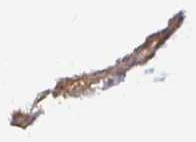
{"staining": {"intensity": "moderate", "quantity": "25%-75%", "location": "cytoplasmic/membranous"}, "tissue": "oral mucosa", "cell_type": "Squamous epithelial cells", "image_type": "normal", "snomed": [{"axis": "morphology", "description": "Normal tissue, NOS"}, {"axis": "topography", "description": "Oral tissue"}], "caption": "DAB immunohistochemical staining of benign human oral mucosa exhibits moderate cytoplasmic/membranous protein positivity in about 25%-75% of squamous epithelial cells.", "gene": "PDAP1", "patient": {"sex": "female", "age": 40}}